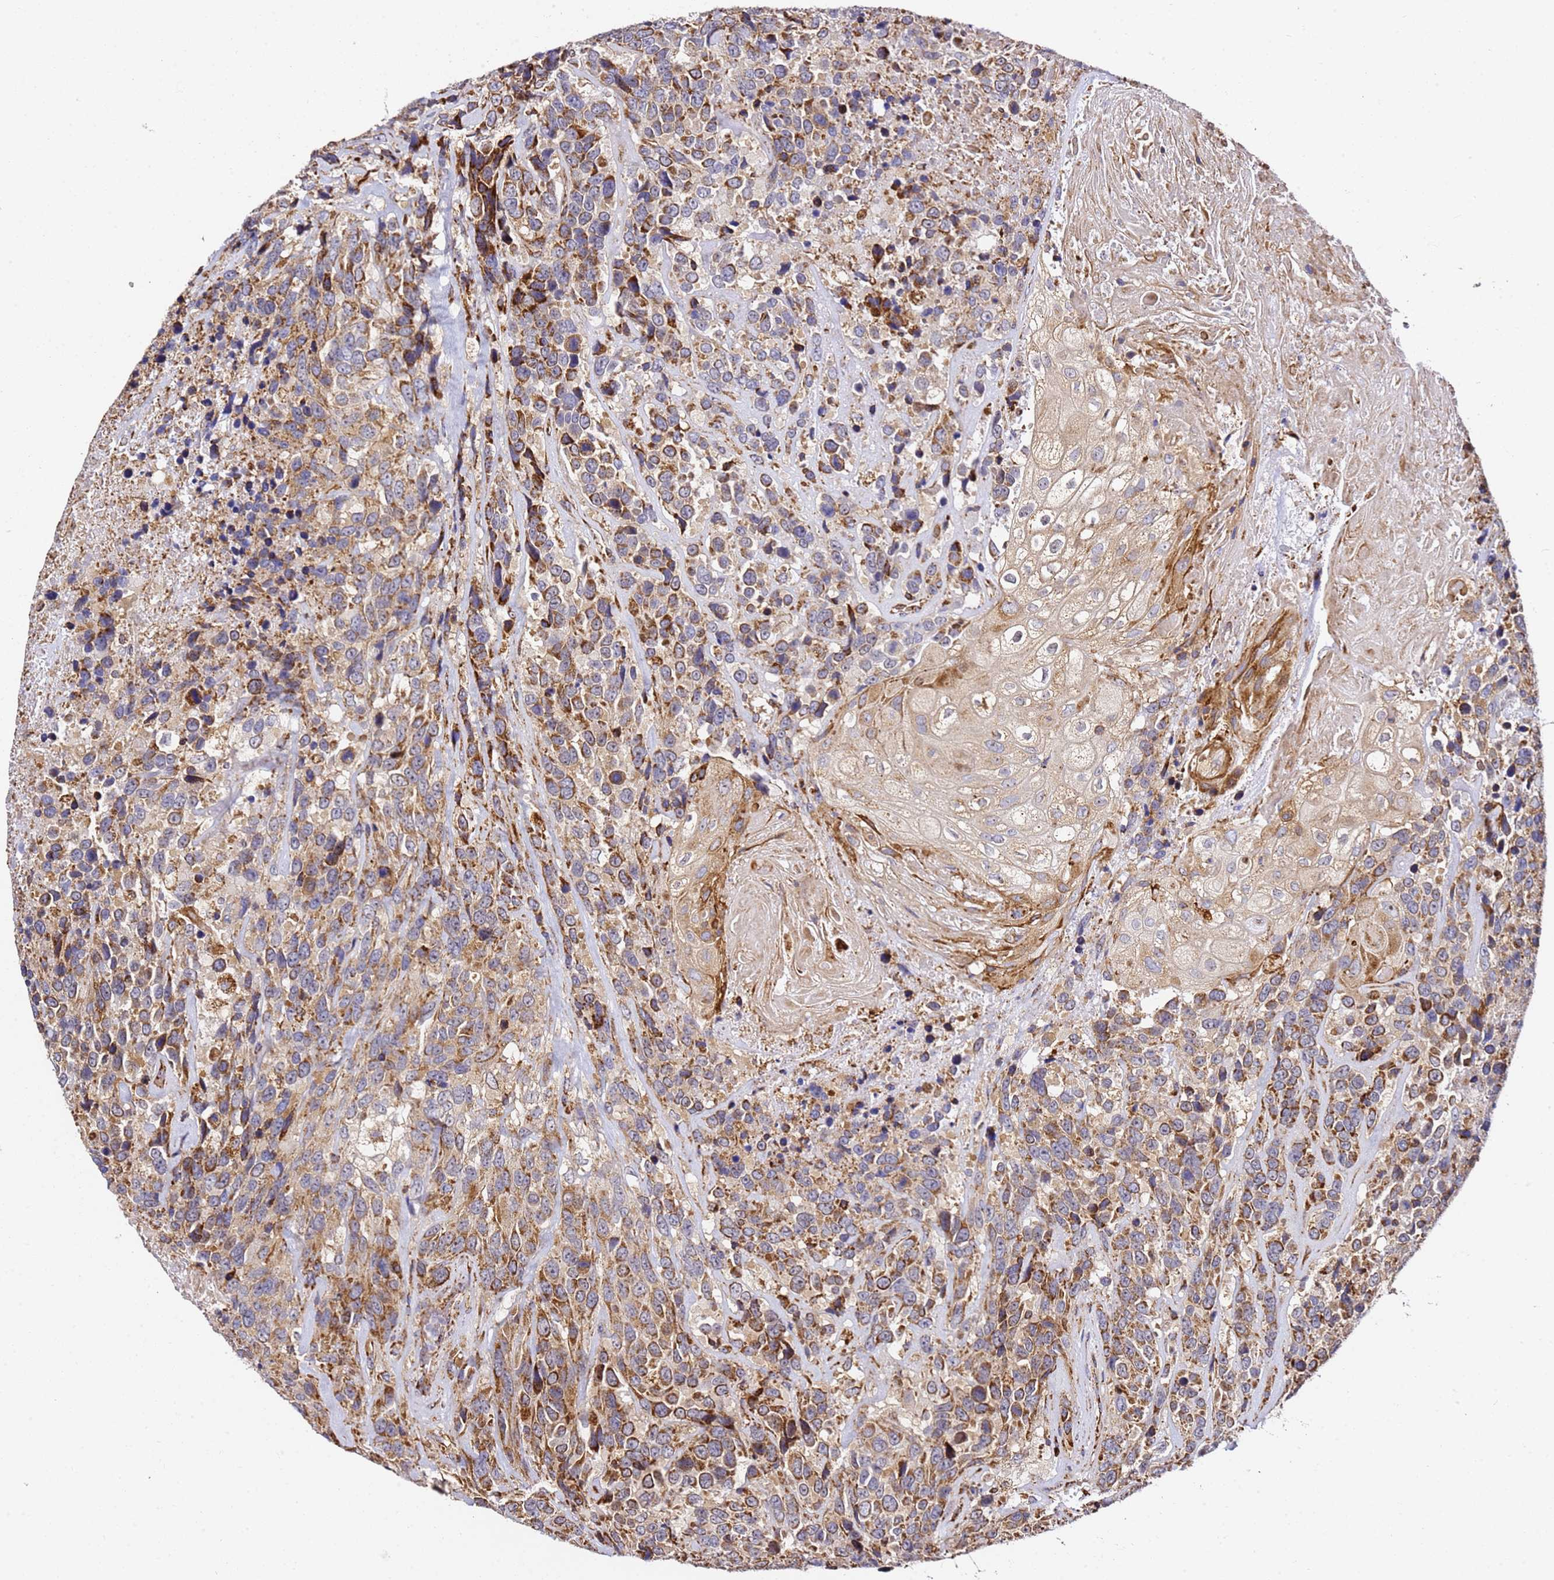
{"staining": {"intensity": "moderate", "quantity": ">75%", "location": "cytoplasmic/membranous"}, "tissue": "urothelial cancer", "cell_type": "Tumor cells", "image_type": "cancer", "snomed": [{"axis": "morphology", "description": "Urothelial carcinoma, High grade"}, {"axis": "topography", "description": "Urinary bladder"}], "caption": "Immunohistochemistry photomicrograph of neoplastic tissue: urothelial cancer stained using immunohistochemistry reveals medium levels of moderate protein expression localized specifically in the cytoplasmic/membranous of tumor cells, appearing as a cytoplasmic/membranous brown color.", "gene": "NDUFA3", "patient": {"sex": "female", "age": 70}}